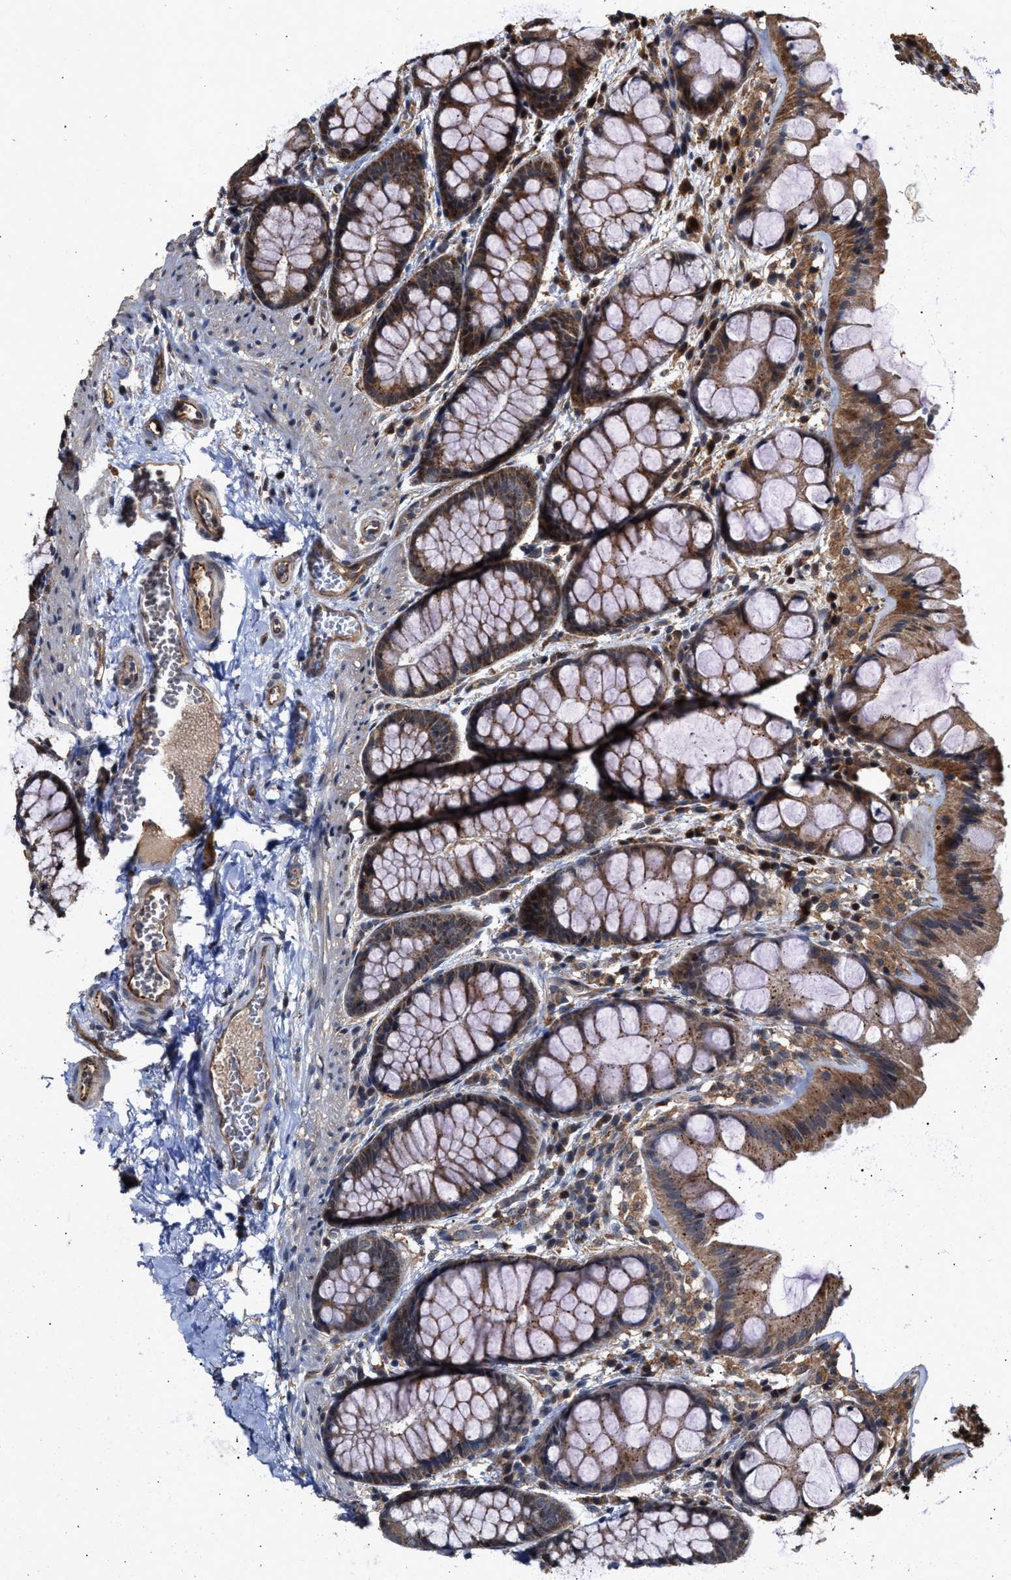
{"staining": {"intensity": "strong", "quantity": ">75%", "location": "cytoplasmic/membranous"}, "tissue": "colon", "cell_type": "Endothelial cells", "image_type": "normal", "snomed": [{"axis": "morphology", "description": "Normal tissue, NOS"}, {"axis": "topography", "description": "Colon"}], "caption": "Protein positivity by immunohistochemistry exhibits strong cytoplasmic/membranous expression in about >75% of endothelial cells in normal colon. (DAB = brown stain, brightfield microscopy at high magnification).", "gene": "ZNHIT6", "patient": {"sex": "male", "age": 47}}